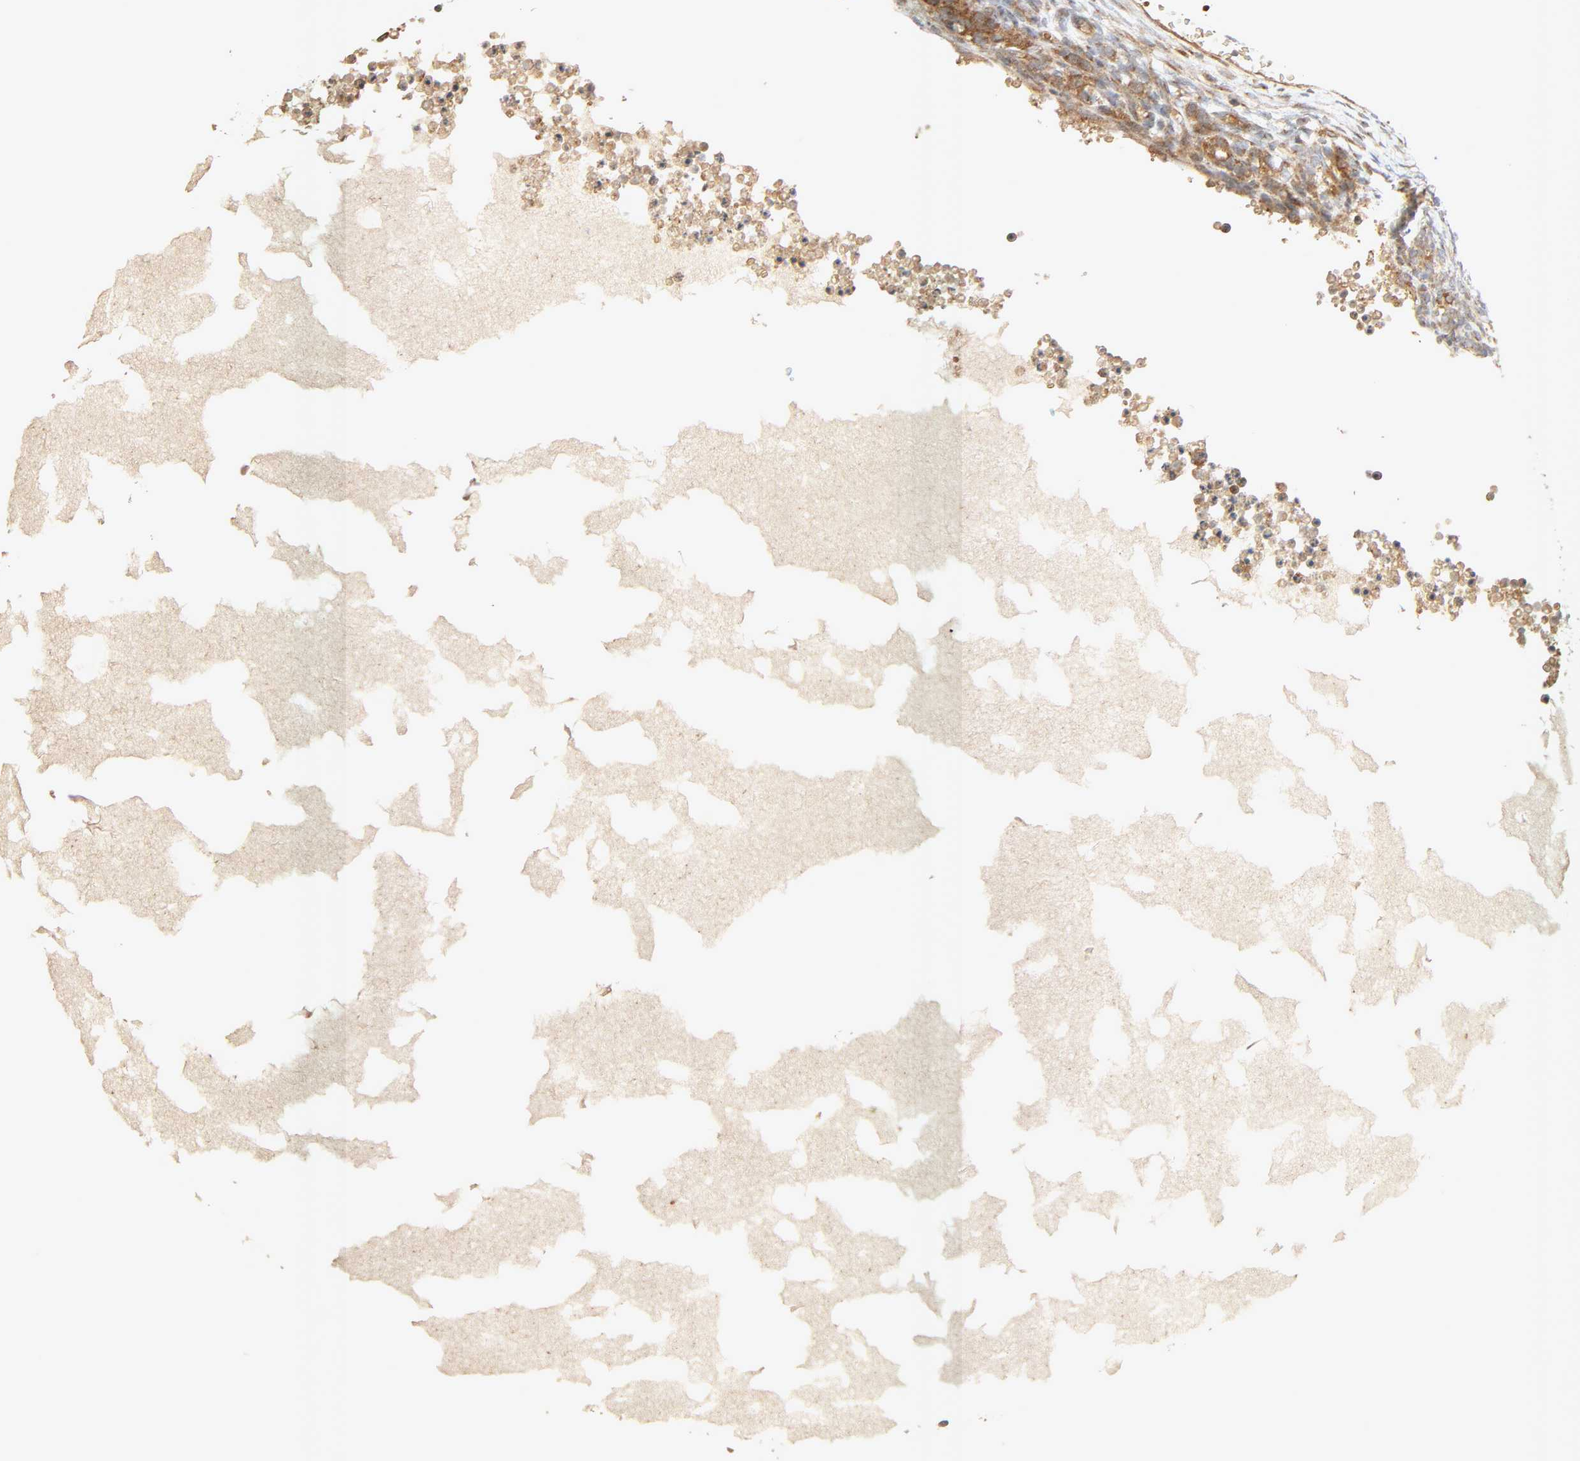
{"staining": {"intensity": "moderate", "quantity": ">75%", "location": "cytoplasmic/membranous"}, "tissue": "ovary", "cell_type": "Follicle cells", "image_type": "normal", "snomed": [{"axis": "morphology", "description": "Normal tissue, NOS"}, {"axis": "topography", "description": "Ovary"}], "caption": "Unremarkable ovary was stained to show a protein in brown. There is medium levels of moderate cytoplasmic/membranous expression in about >75% of follicle cells. (Brightfield microscopy of DAB IHC at high magnification).", "gene": "SGSM1", "patient": {"sex": "female", "age": 35}}